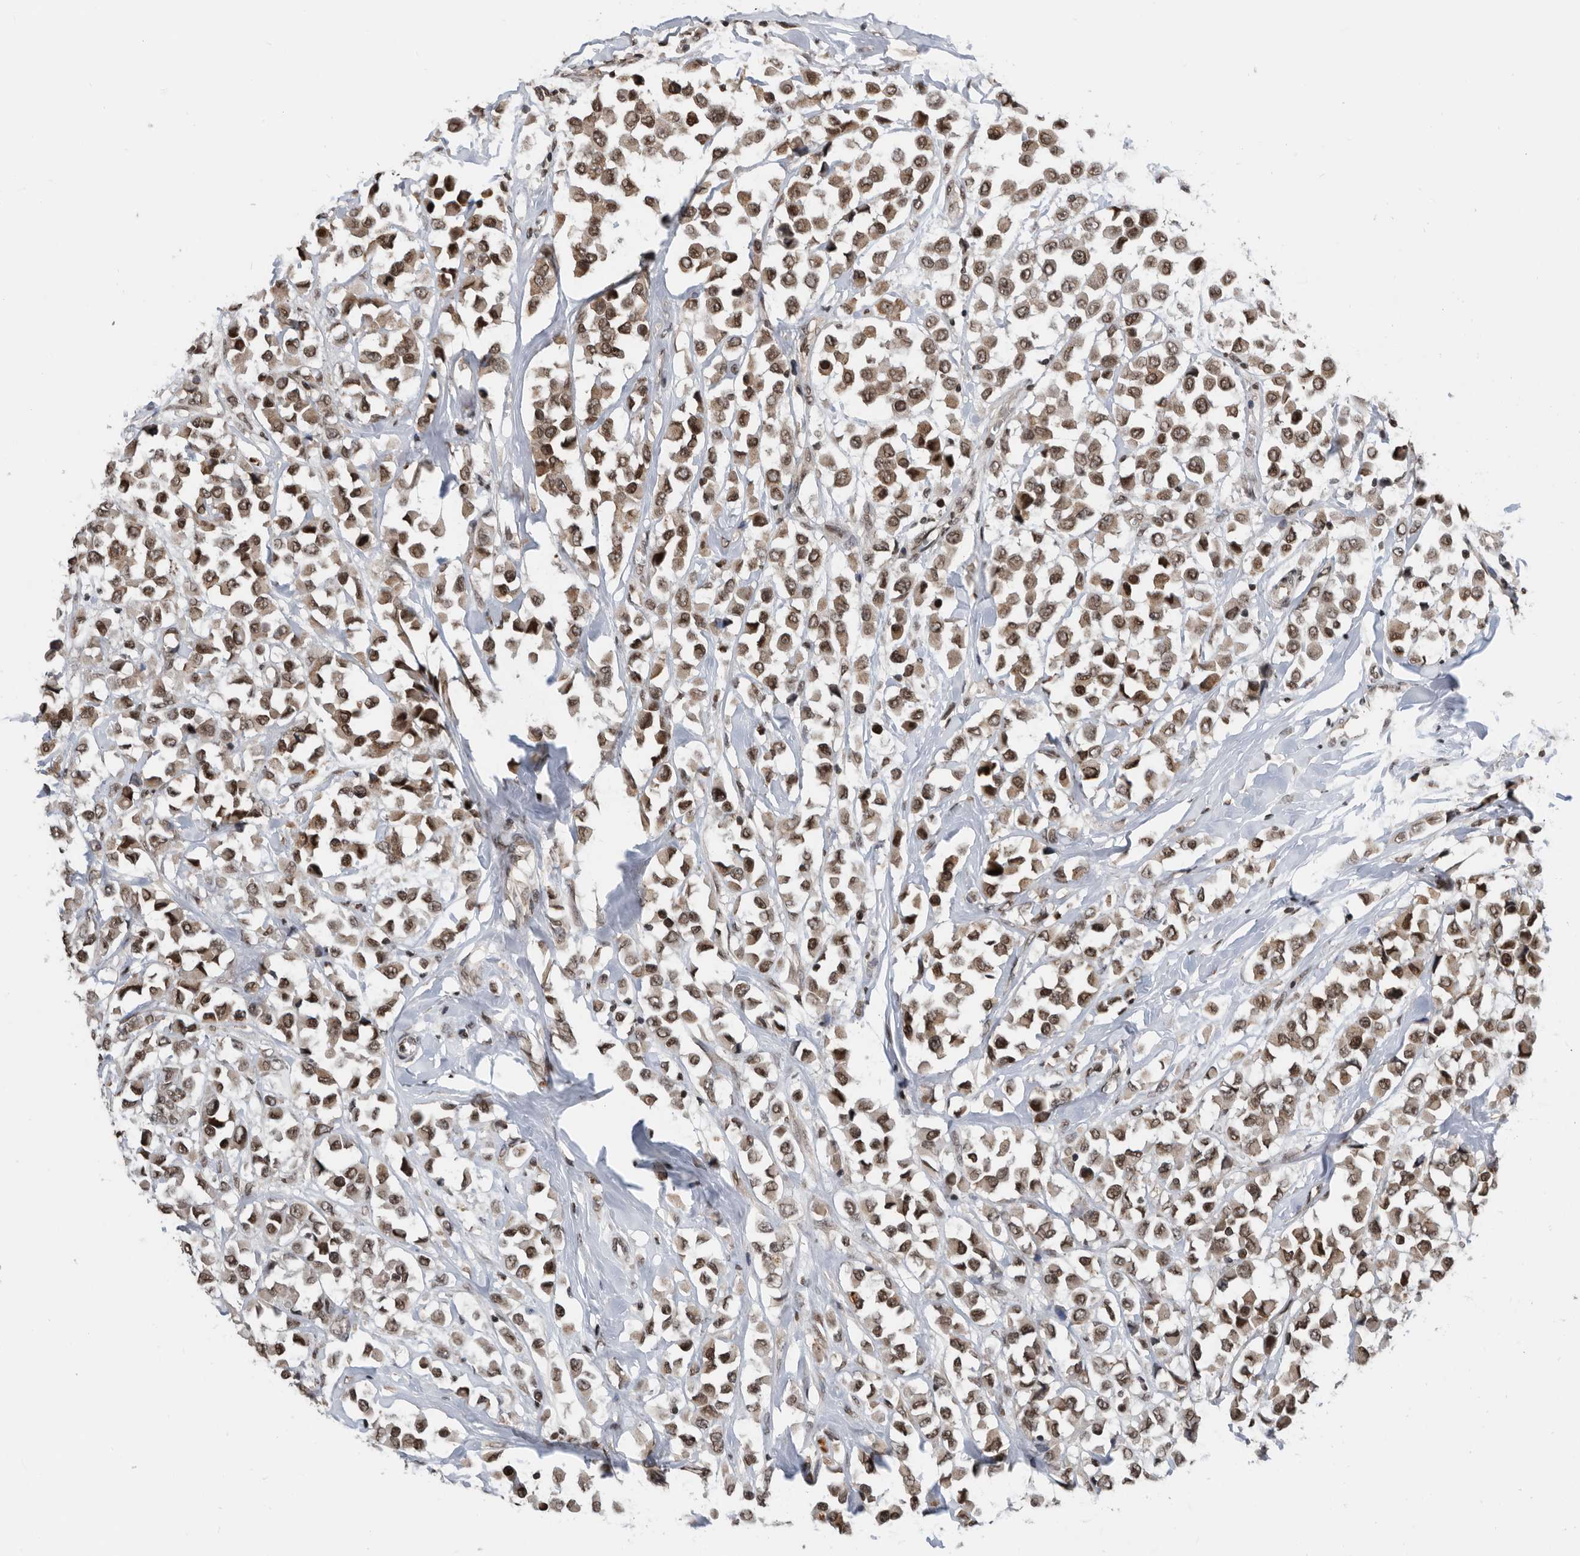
{"staining": {"intensity": "moderate", "quantity": ">75%", "location": "nuclear"}, "tissue": "breast cancer", "cell_type": "Tumor cells", "image_type": "cancer", "snomed": [{"axis": "morphology", "description": "Duct carcinoma"}, {"axis": "topography", "description": "Breast"}], "caption": "This image shows immunohistochemistry (IHC) staining of breast invasive ductal carcinoma, with medium moderate nuclear positivity in approximately >75% of tumor cells.", "gene": "SNRNP48", "patient": {"sex": "female", "age": 61}}